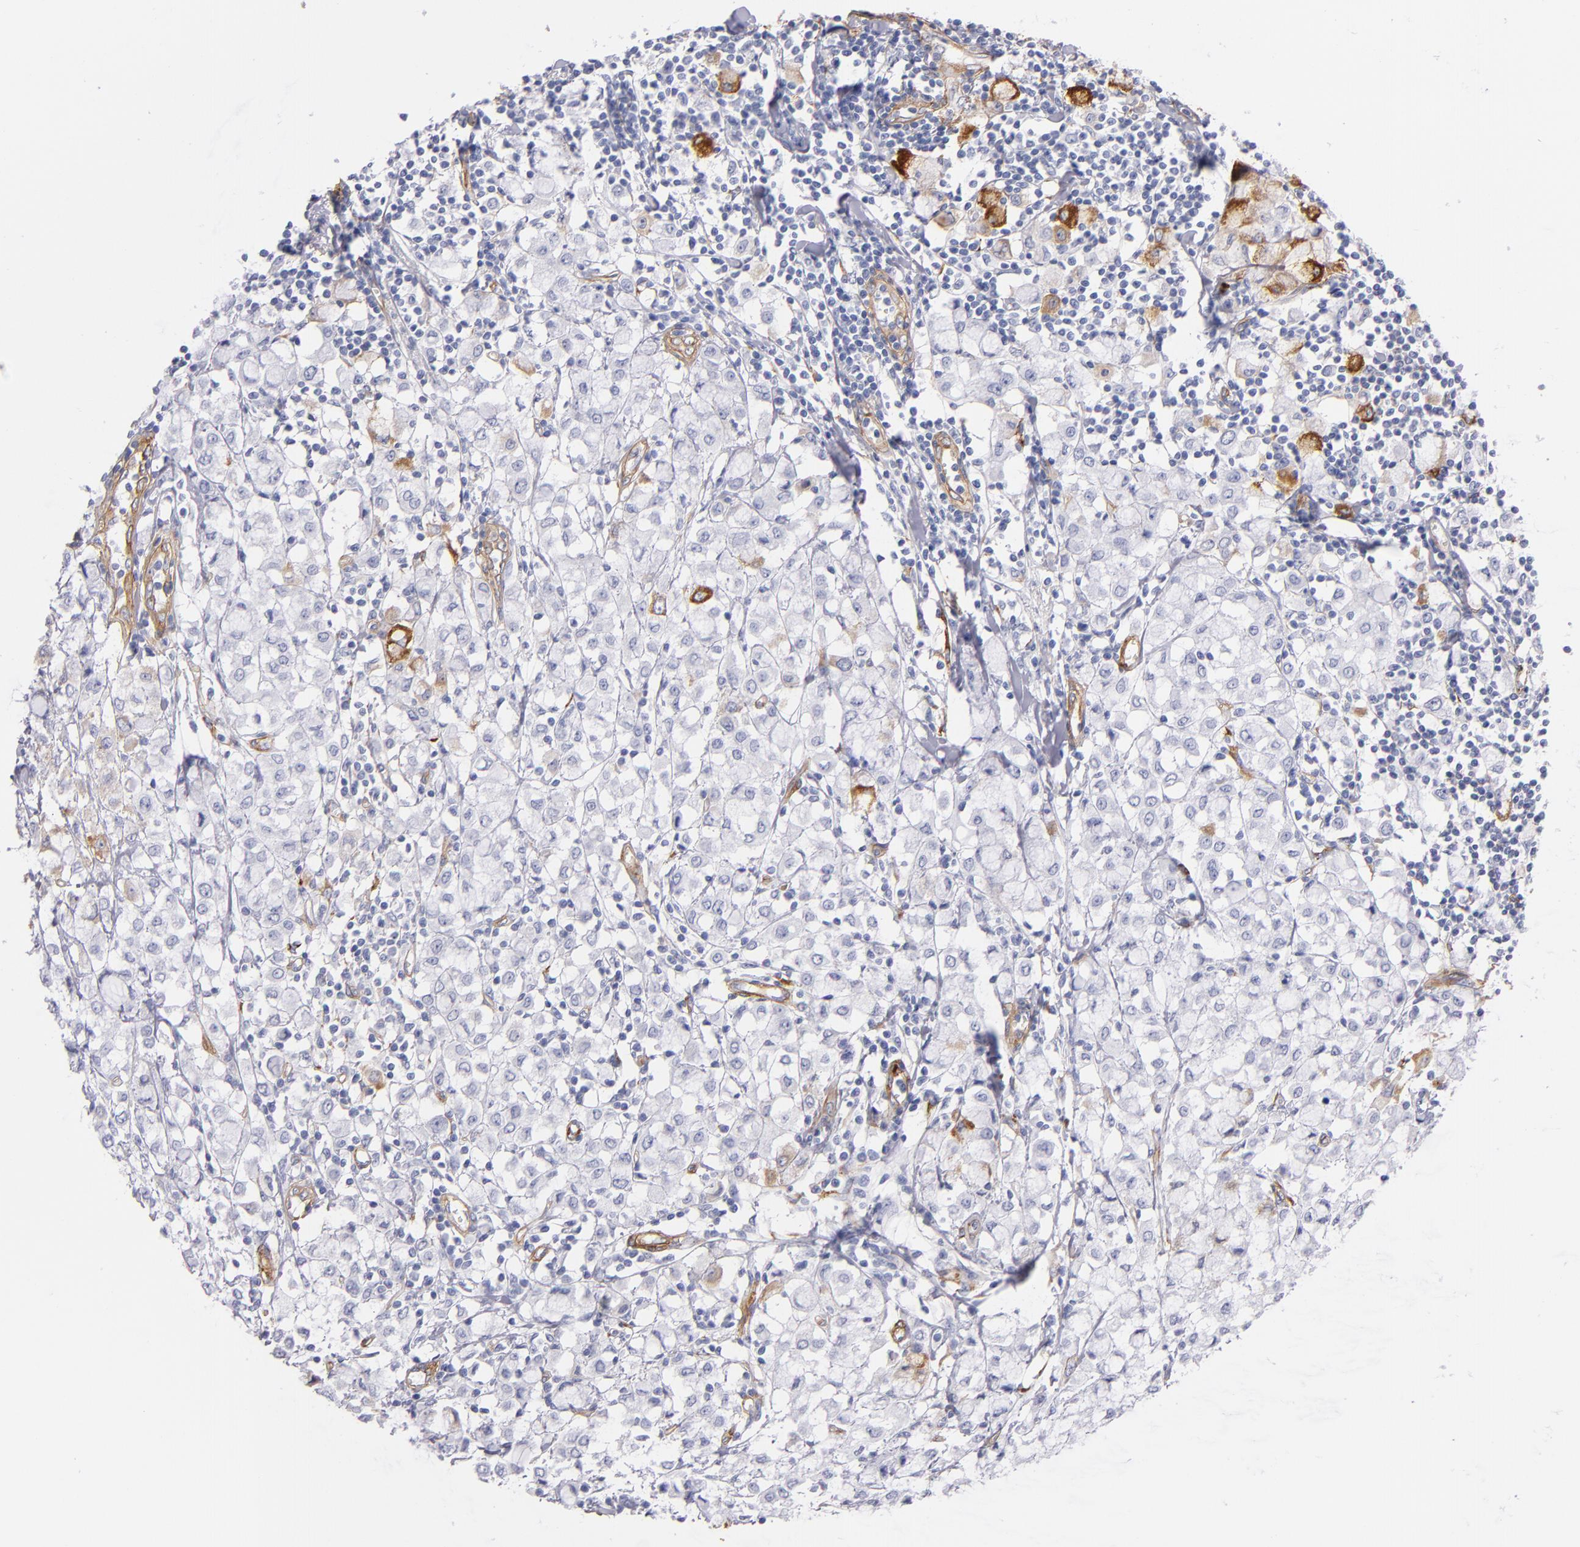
{"staining": {"intensity": "weak", "quantity": "<25%", "location": "cytoplasmic/membranous"}, "tissue": "breast cancer", "cell_type": "Tumor cells", "image_type": "cancer", "snomed": [{"axis": "morphology", "description": "Lobular carcinoma"}, {"axis": "topography", "description": "Breast"}], "caption": "Immunohistochemical staining of breast cancer (lobular carcinoma) demonstrates no significant expression in tumor cells.", "gene": "LAMC1", "patient": {"sex": "female", "age": 85}}